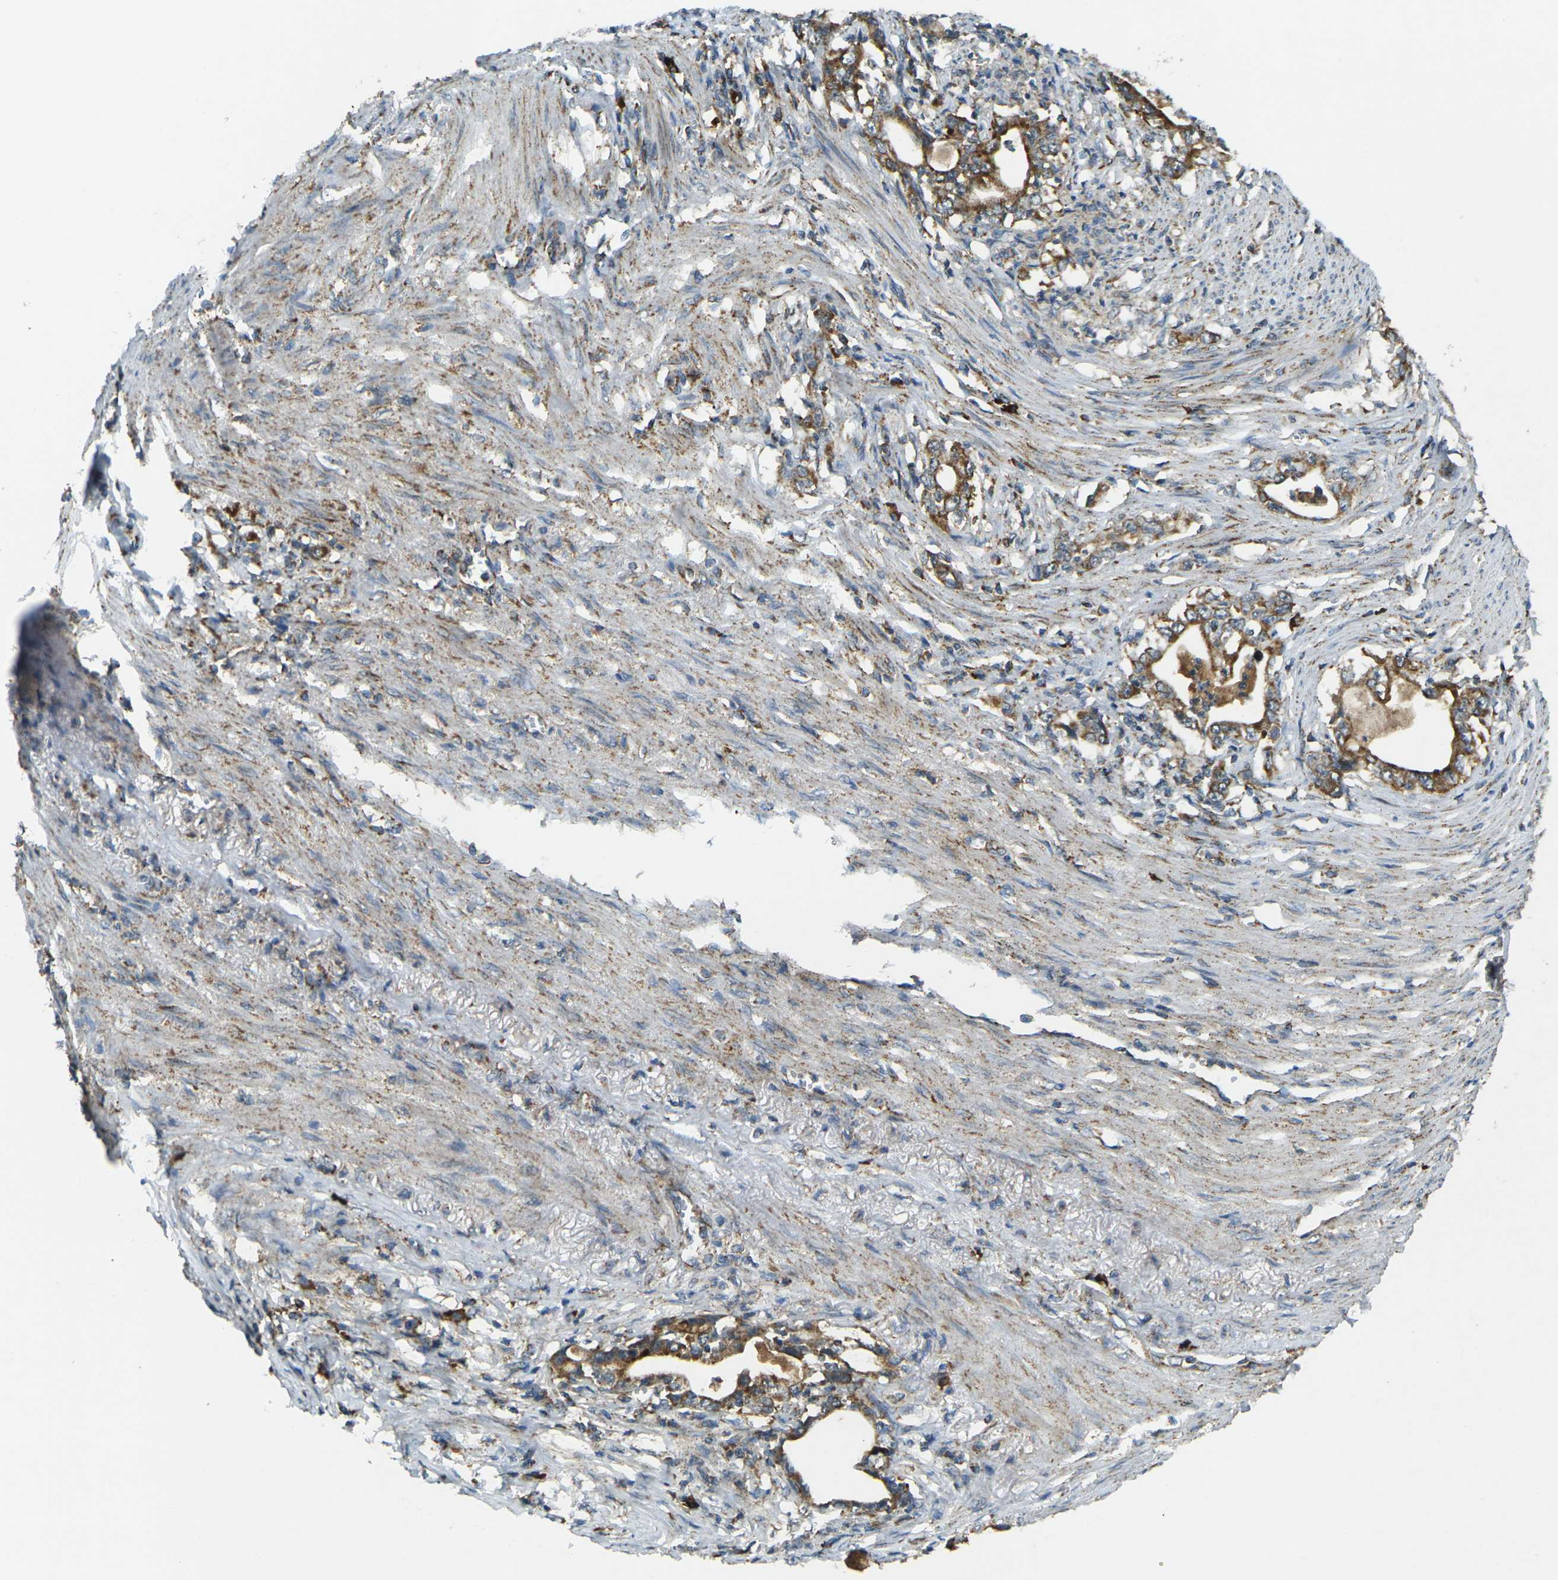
{"staining": {"intensity": "strong", "quantity": ">75%", "location": "cytoplasmic/membranous"}, "tissue": "stomach cancer", "cell_type": "Tumor cells", "image_type": "cancer", "snomed": [{"axis": "morphology", "description": "Adenocarcinoma, NOS"}, {"axis": "topography", "description": "Stomach, lower"}], "caption": "Approximately >75% of tumor cells in stomach adenocarcinoma show strong cytoplasmic/membranous protein positivity as visualized by brown immunohistochemical staining.", "gene": "IGF1R", "patient": {"sex": "female", "age": 72}}